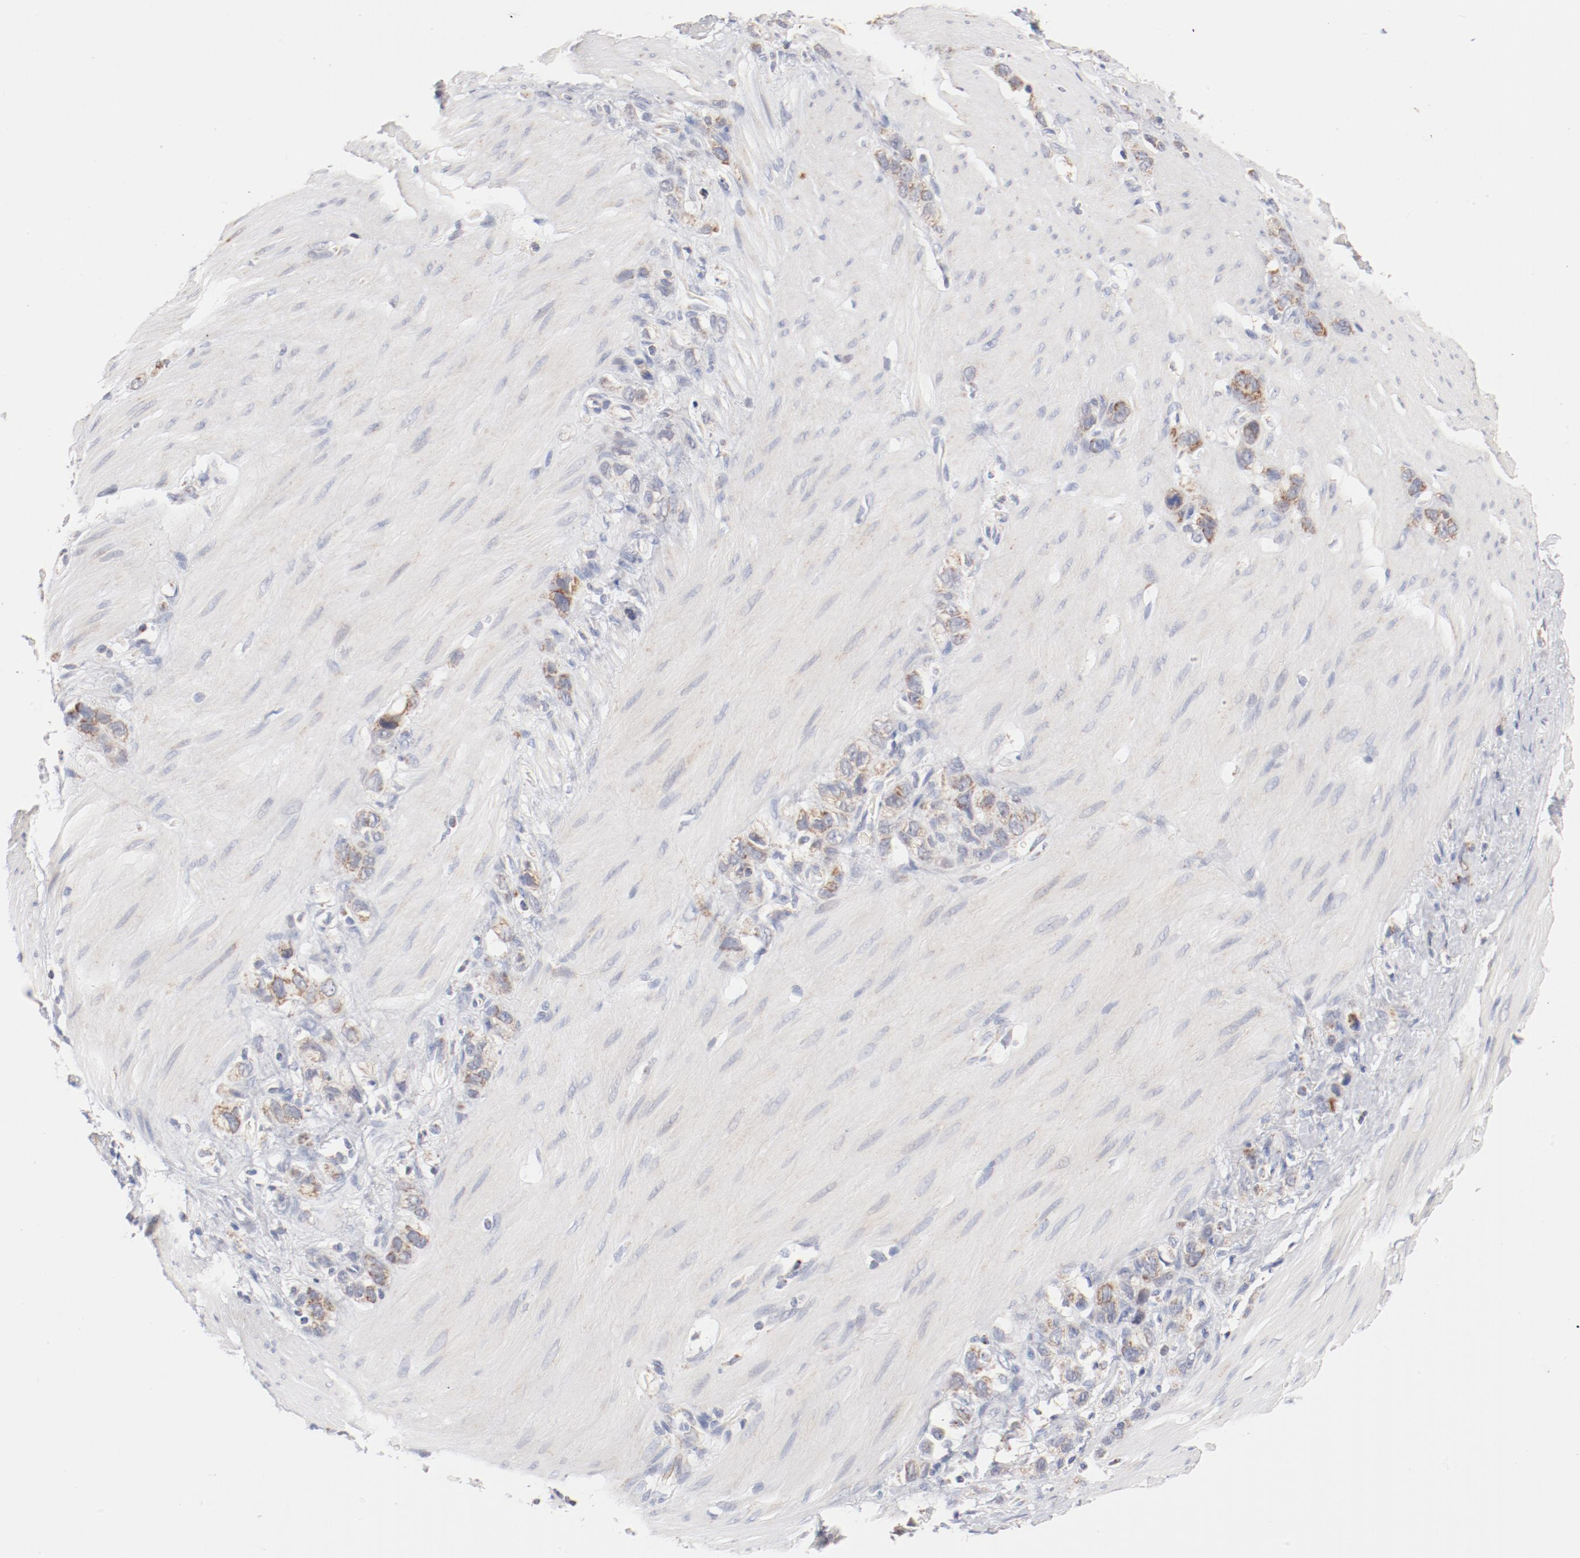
{"staining": {"intensity": "moderate", "quantity": "25%-75%", "location": "cytoplasmic/membranous"}, "tissue": "stomach cancer", "cell_type": "Tumor cells", "image_type": "cancer", "snomed": [{"axis": "morphology", "description": "Normal tissue, NOS"}, {"axis": "morphology", "description": "Adenocarcinoma, NOS"}, {"axis": "morphology", "description": "Adenocarcinoma, High grade"}, {"axis": "topography", "description": "Stomach, upper"}, {"axis": "topography", "description": "Stomach"}], "caption": "An immunohistochemistry photomicrograph of tumor tissue is shown. Protein staining in brown highlights moderate cytoplasmic/membranous positivity in stomach cancer (adenocarcinoma) within tumor cells.", "gene": "MRPL58", "patient": {"sex": "female", "age": 65}}